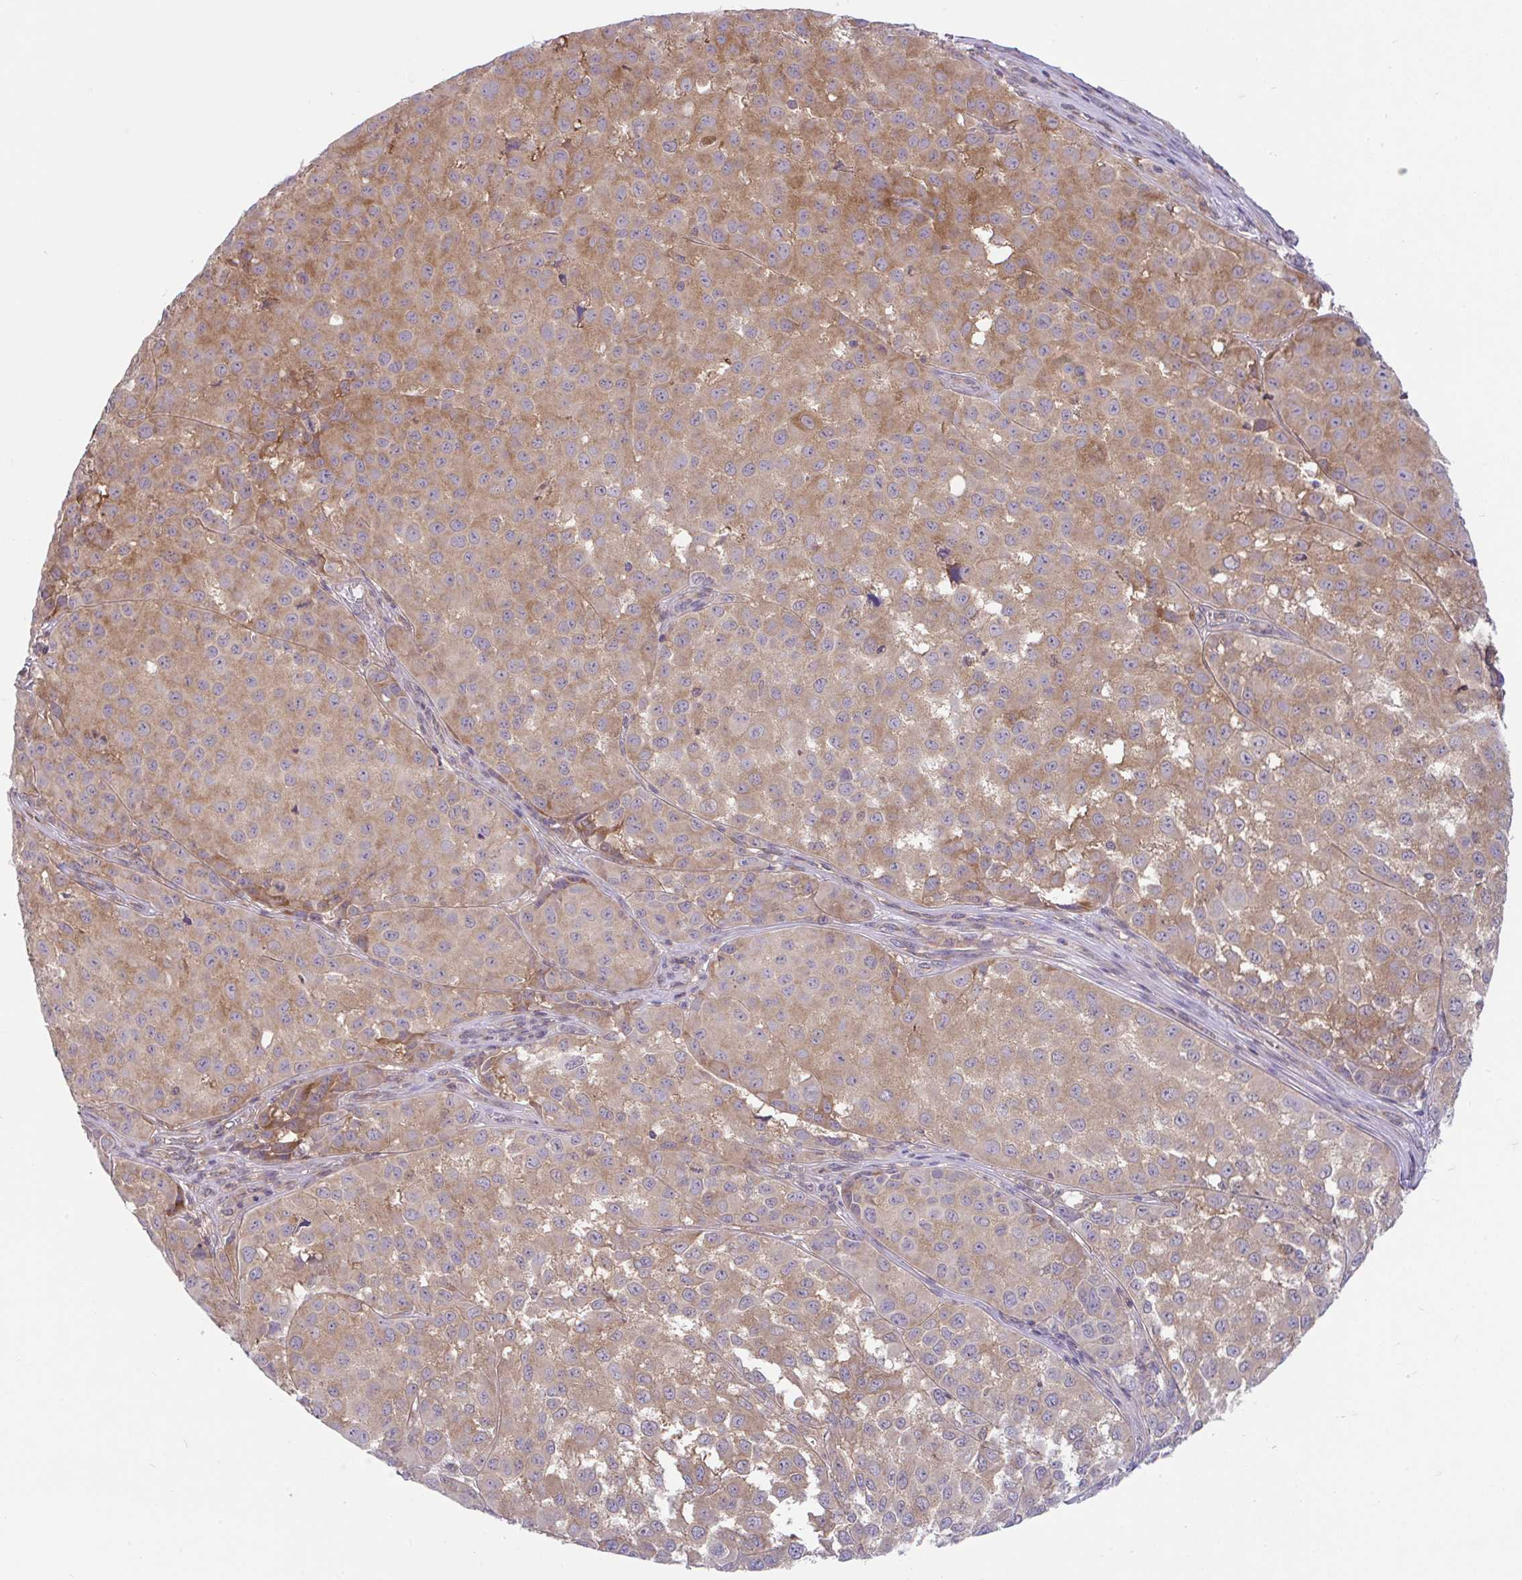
{"staining": {"intensity": "moderate", "quantity": "25%-75%", "location": "cytoplasmic/membranous"}, "tissue": "melanoma", "cell_type": "Tumor cells", "image_type": "cancer", "snomed": [{"axis": "morphology", "description": "Malignant melanoma, NOS"}, {"axis": "topography", "description": "Skin"}], "caption": "Immunohistochemical staining of human malignant melanoma demonstrates medium levels of moderate cytoplasmic/membranous positivity in approximately 25%-75% of tumor cells. (Stains: DAB (3,3'-diaminobenzidine) in brown, nuclei in blue, Microscopy: brightfield microscopy at high magnification).", "gene": "RALBP1", "patient": {"sex": "male", "age": 64}}